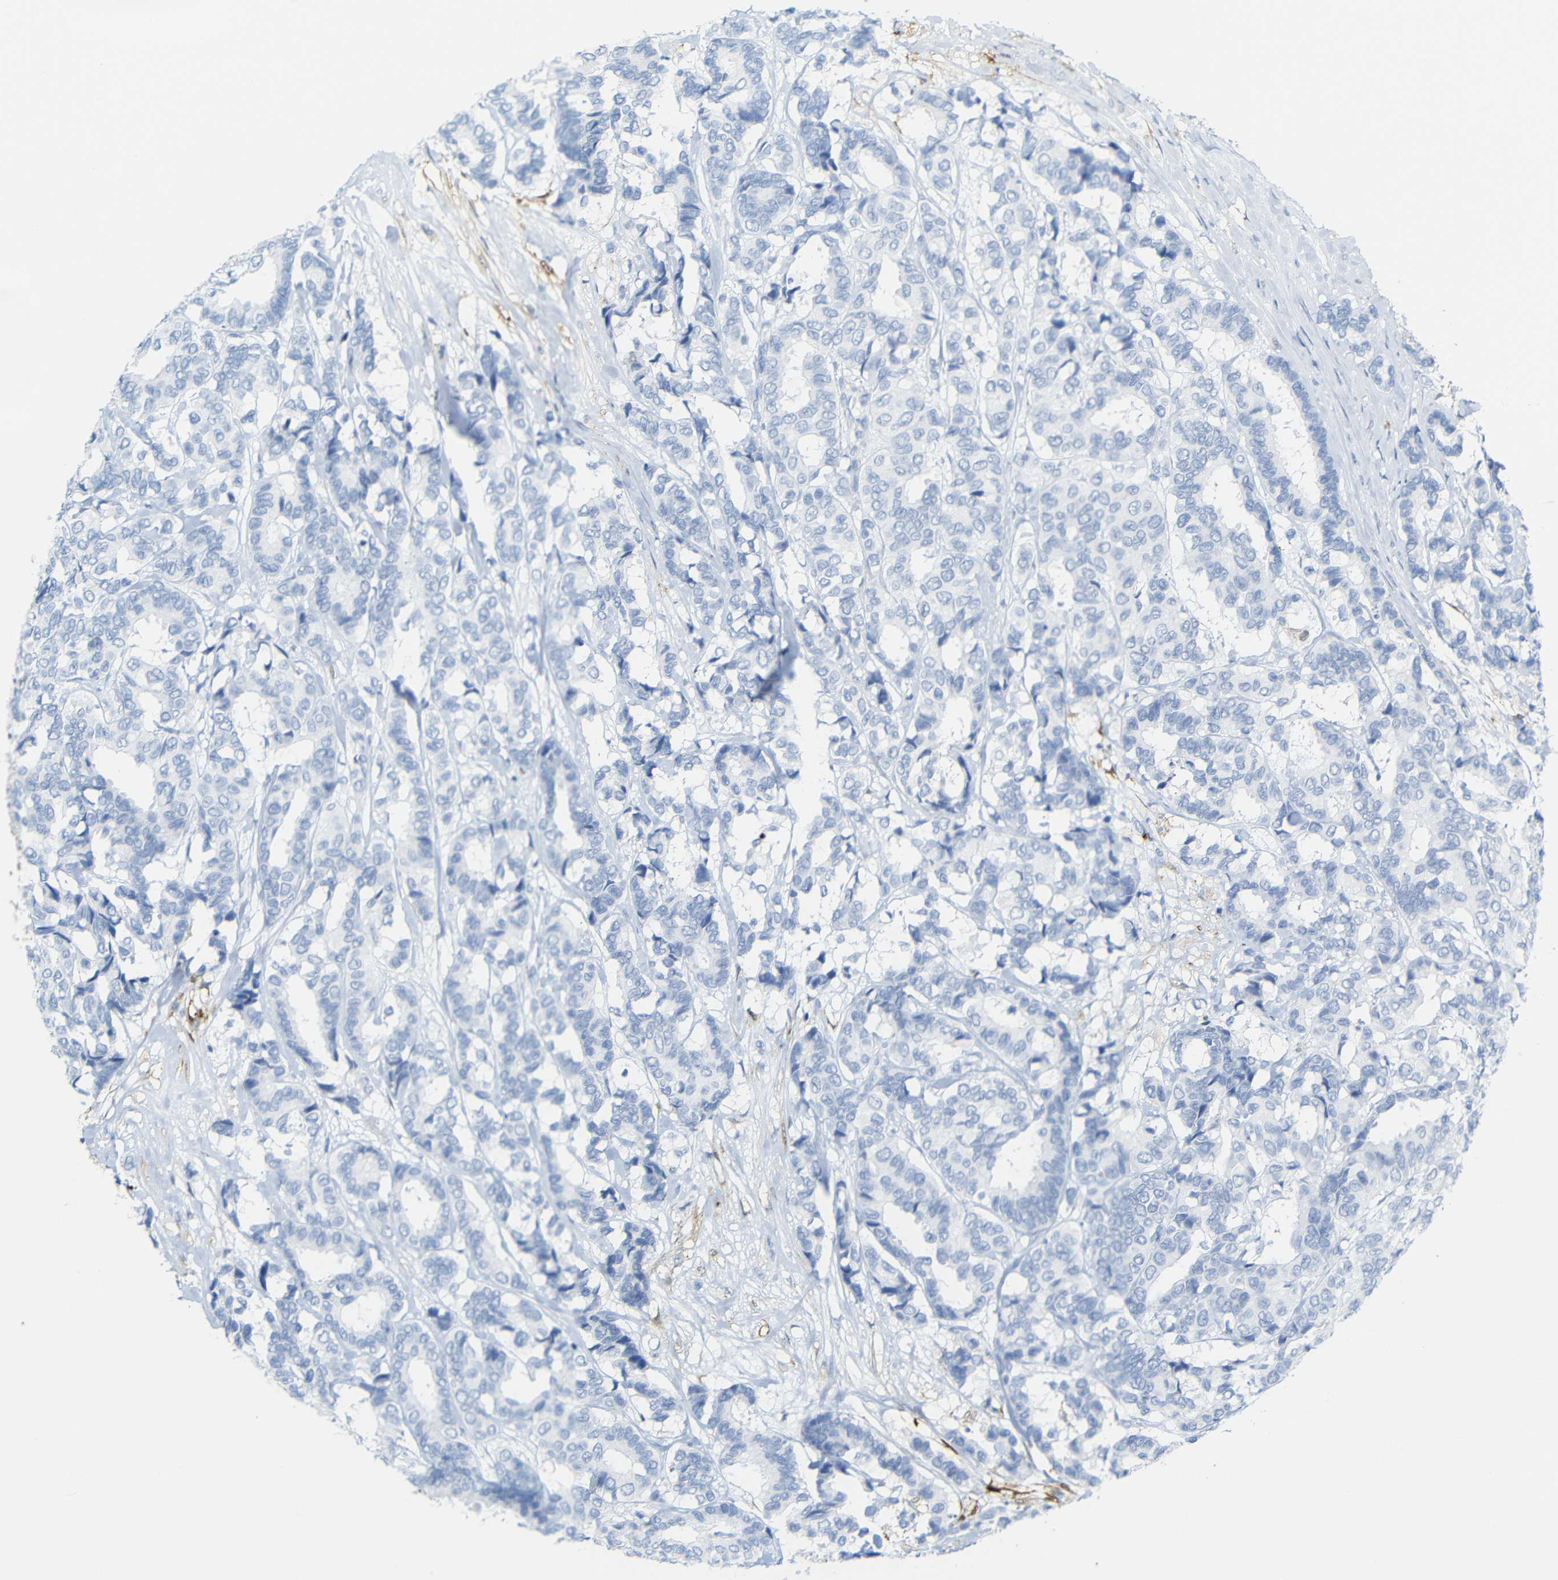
{"staining": {"intensity": "negative", "quantity": "none", "location": "none"}, "tissue": "breast cancer", "cell_type": "Tumor cells", "image_type": "cancer", "snomed": [{"axis": "morphology", "description": "Duct carcinoma"}, {"axis": "topography", "description": "Breast"}], "caption": "An immunohistochemistry histopathology image of infiltrating ductal carcinoma (breast) is shown. There is no staining in tumor cells of infiltrating ductal carcinoma (breast).", "gene": "MT1A", "patient": {"sex": "female", "age": 87}}